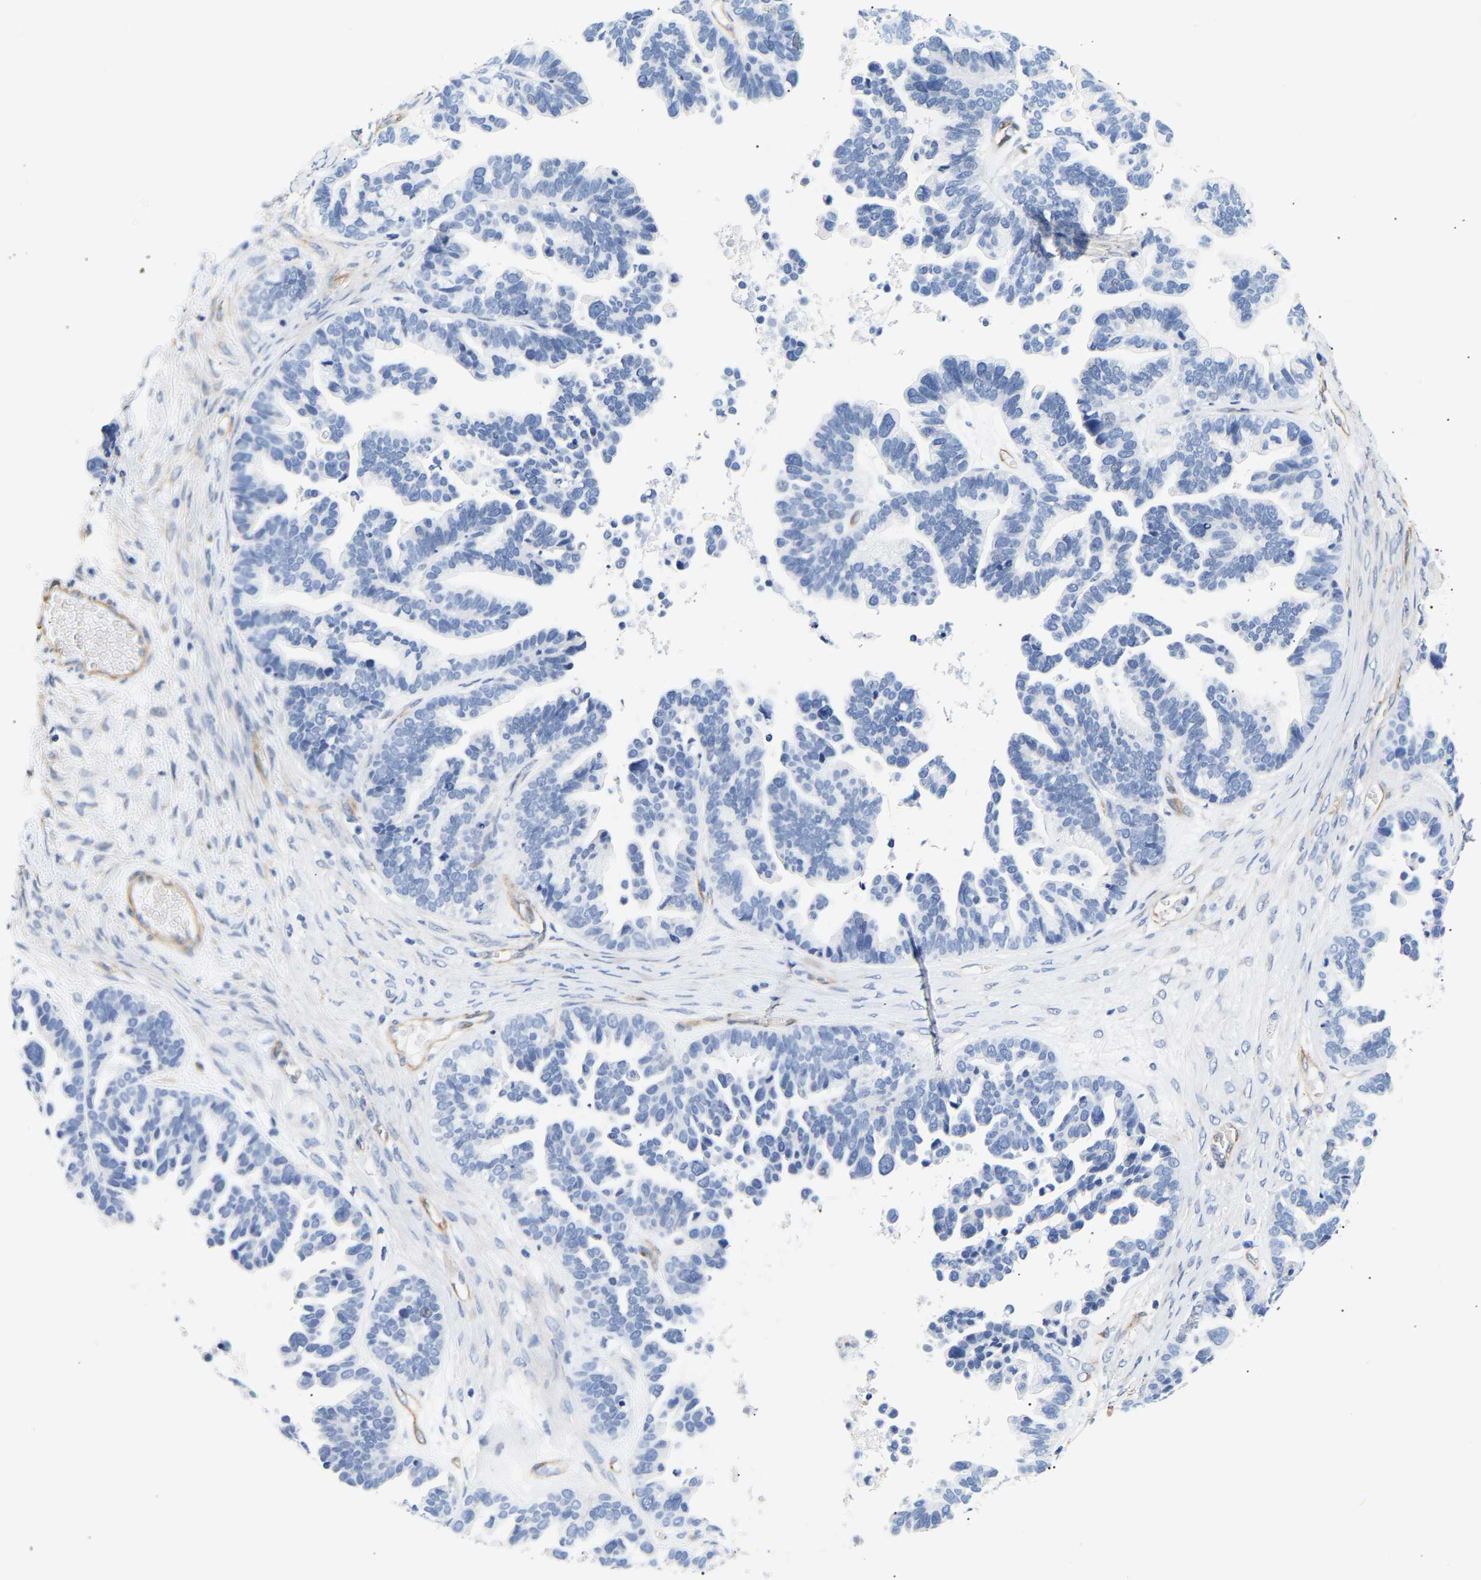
{"staining": {"intensity": "negative", "quantity": "none", "location": "none"}, "tissue": "ovarian cancer", "cell_type": "Tumor cells", "image_type": "cancer", "snomed": [{"axis": "morphology", "description": "Cystadenocarcinoma, serous, NOS"}, {"axis": "topography", "description": "Ovary"}], "caption": "Immunohistochemistry photomicrograph of human ovarian cancer stained for a protein (brown), which demonstrates no staining in tumor cells.", "gene": "IGFBP7", "patient": {"sex": "female", "age": 56}}